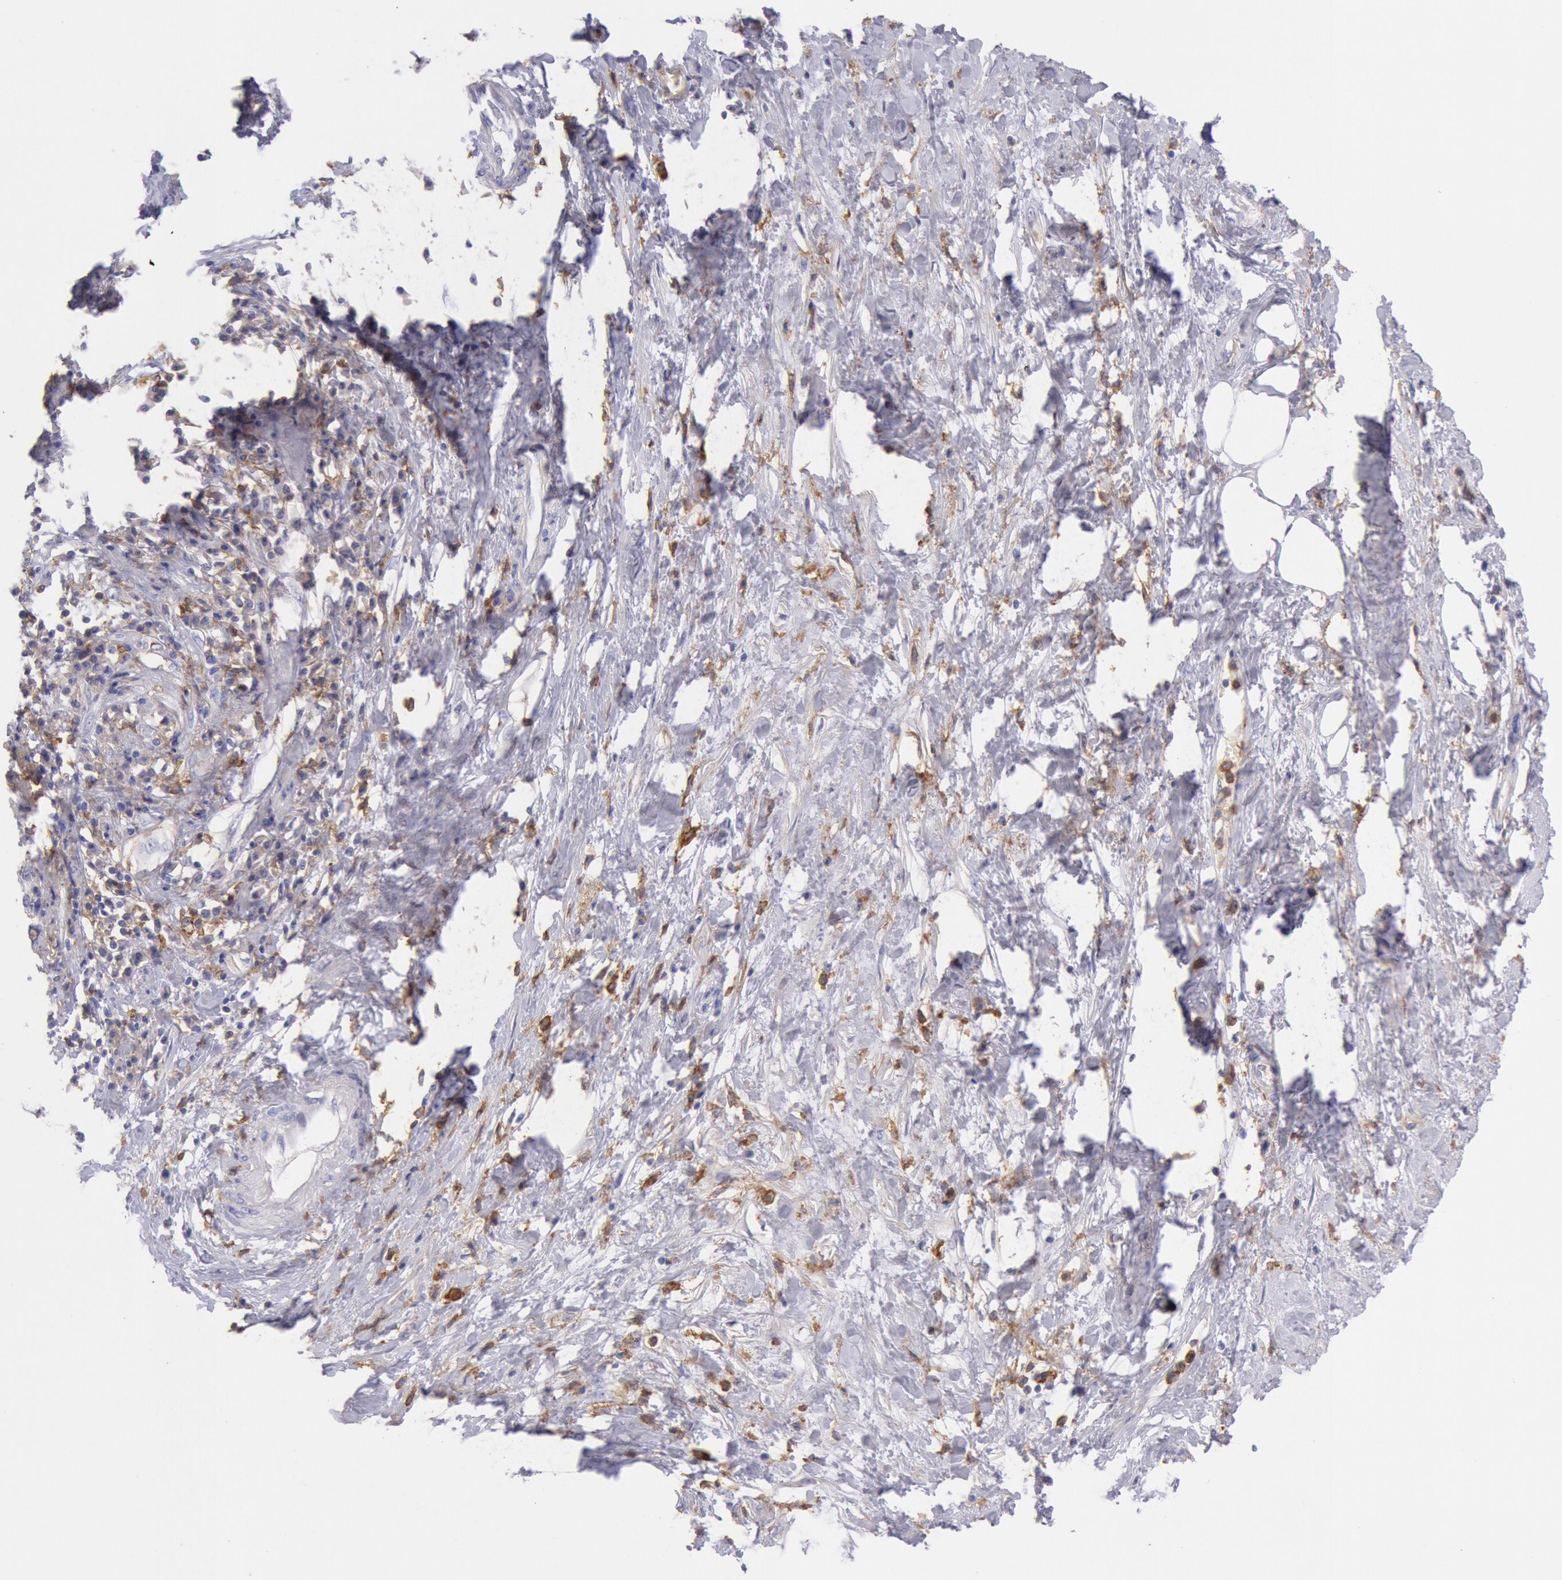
{"staining": {"intensity": "weak", "quantity": "<25%", "location": "cytoplasmic/membranous"}, "tissue": "cervical cancer", "cell_type": "Tumor cells", "image_type": "cancer", "snomed": [{"axis": "morphology", "description": "Squamous cell carcinoma, NOS"}, {"axis": "topography", "description": "Cervix"}], "caption": "An immunohistochemistry (IHC) micrograph of cervical squamous cell carcinoma is shown. There is no staining in tumor cells of cervical squamous cell carcinoma. (DAB (3,3'-diaminobenzidine) immunohistochemistry (IHC) visualized using brightfield microscopy, high magnification).", "gene": "LYN", "patient": {"sex": "female", "age": 57}}